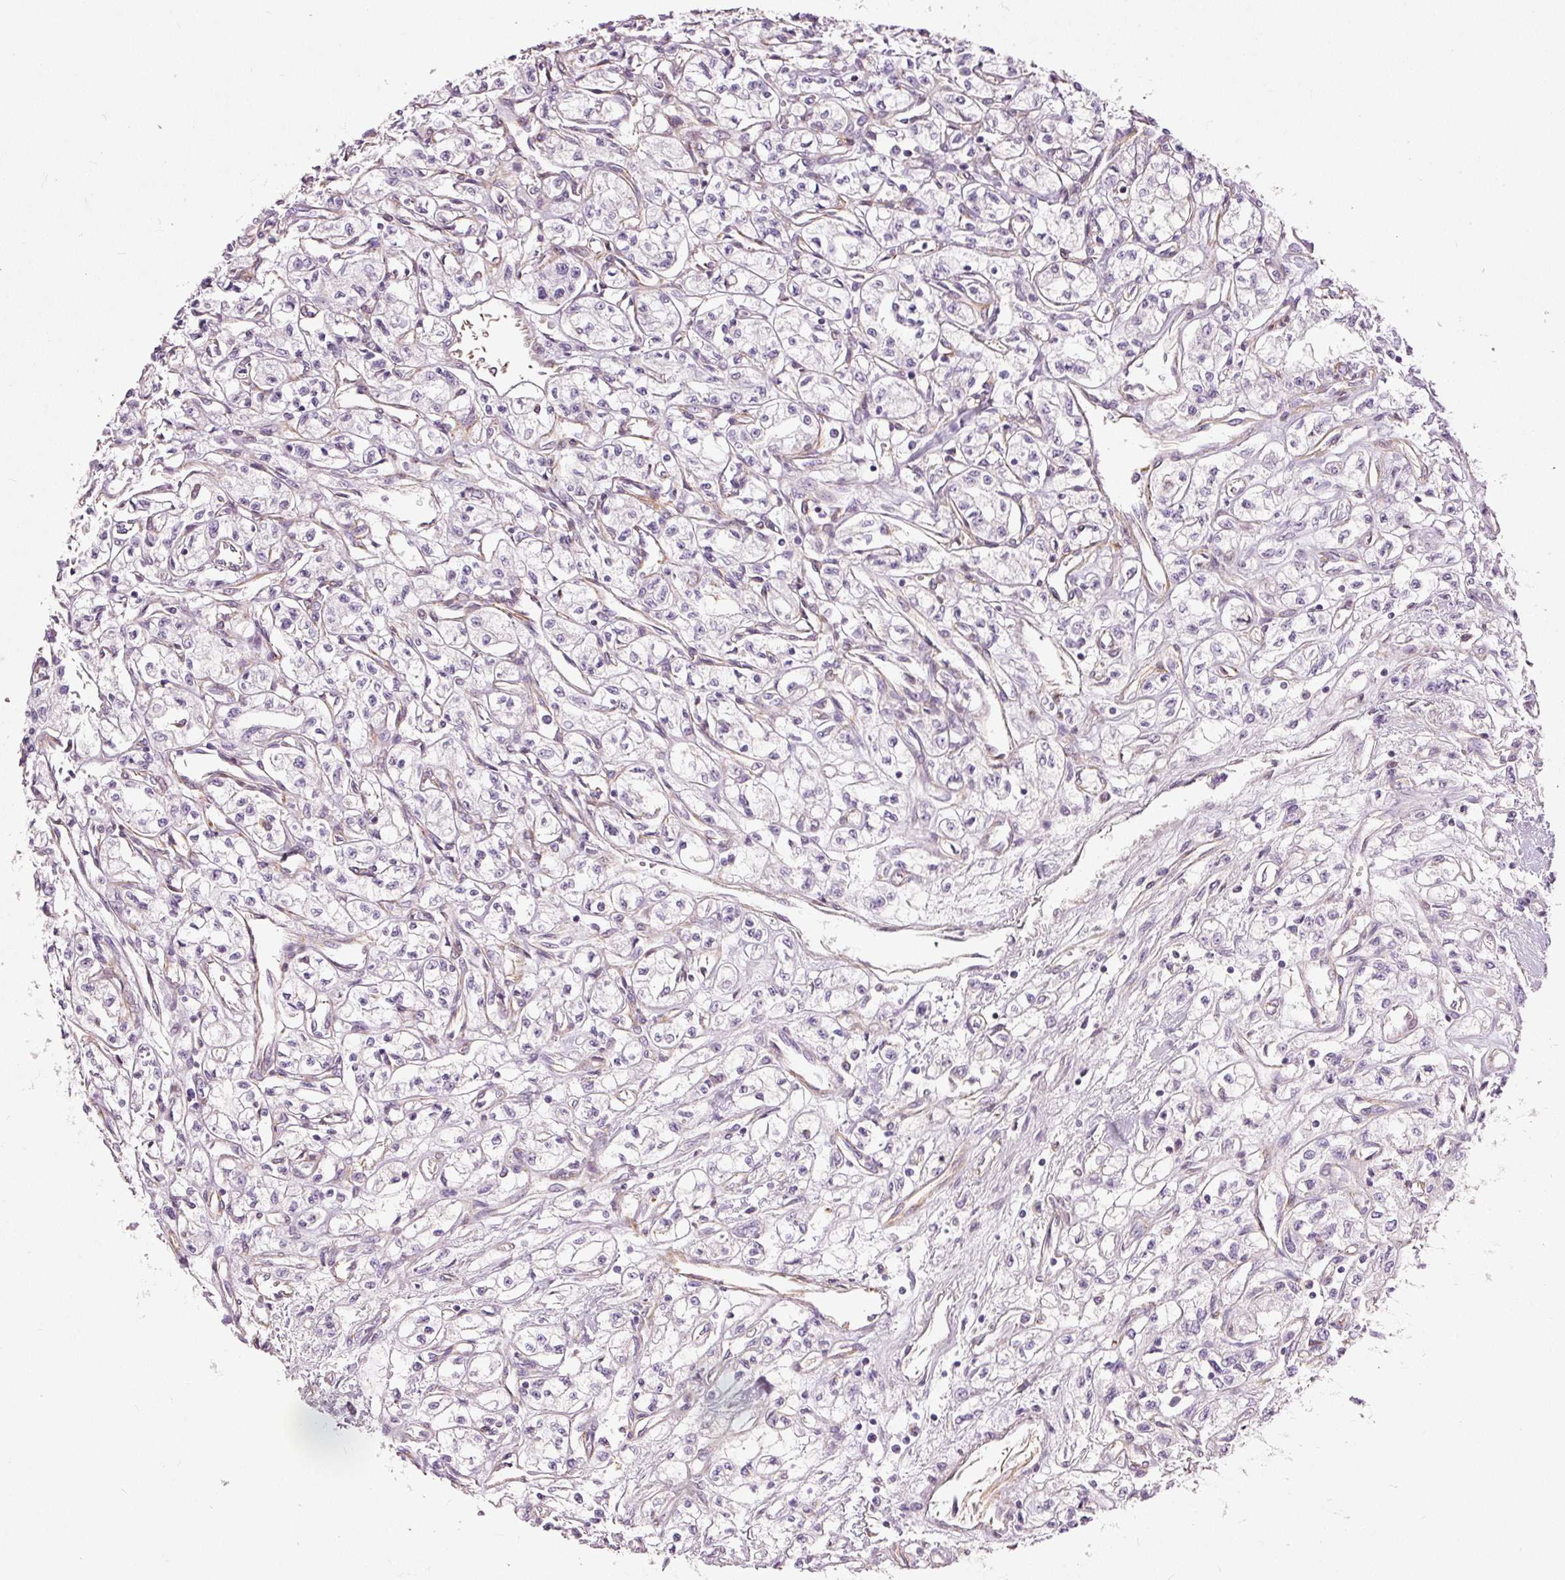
{"staining": {"intensity": "negative", "quantity": "none", "location": "none"}, "tissue": "renal cancer", "cell_type": "Tumor cells", "image_type": "cancer", "snomed": [{"axis": "morphology", "description": "Adenocarcinoma, NOS"}, {"axis": "topography", "description": "Kidney"}], "caption": "Tumor cells show no significant positivity in renal cancer (adenocarcinoma).", "gene": "OSR2", "patient": {"sex": "male", "age": 56}}